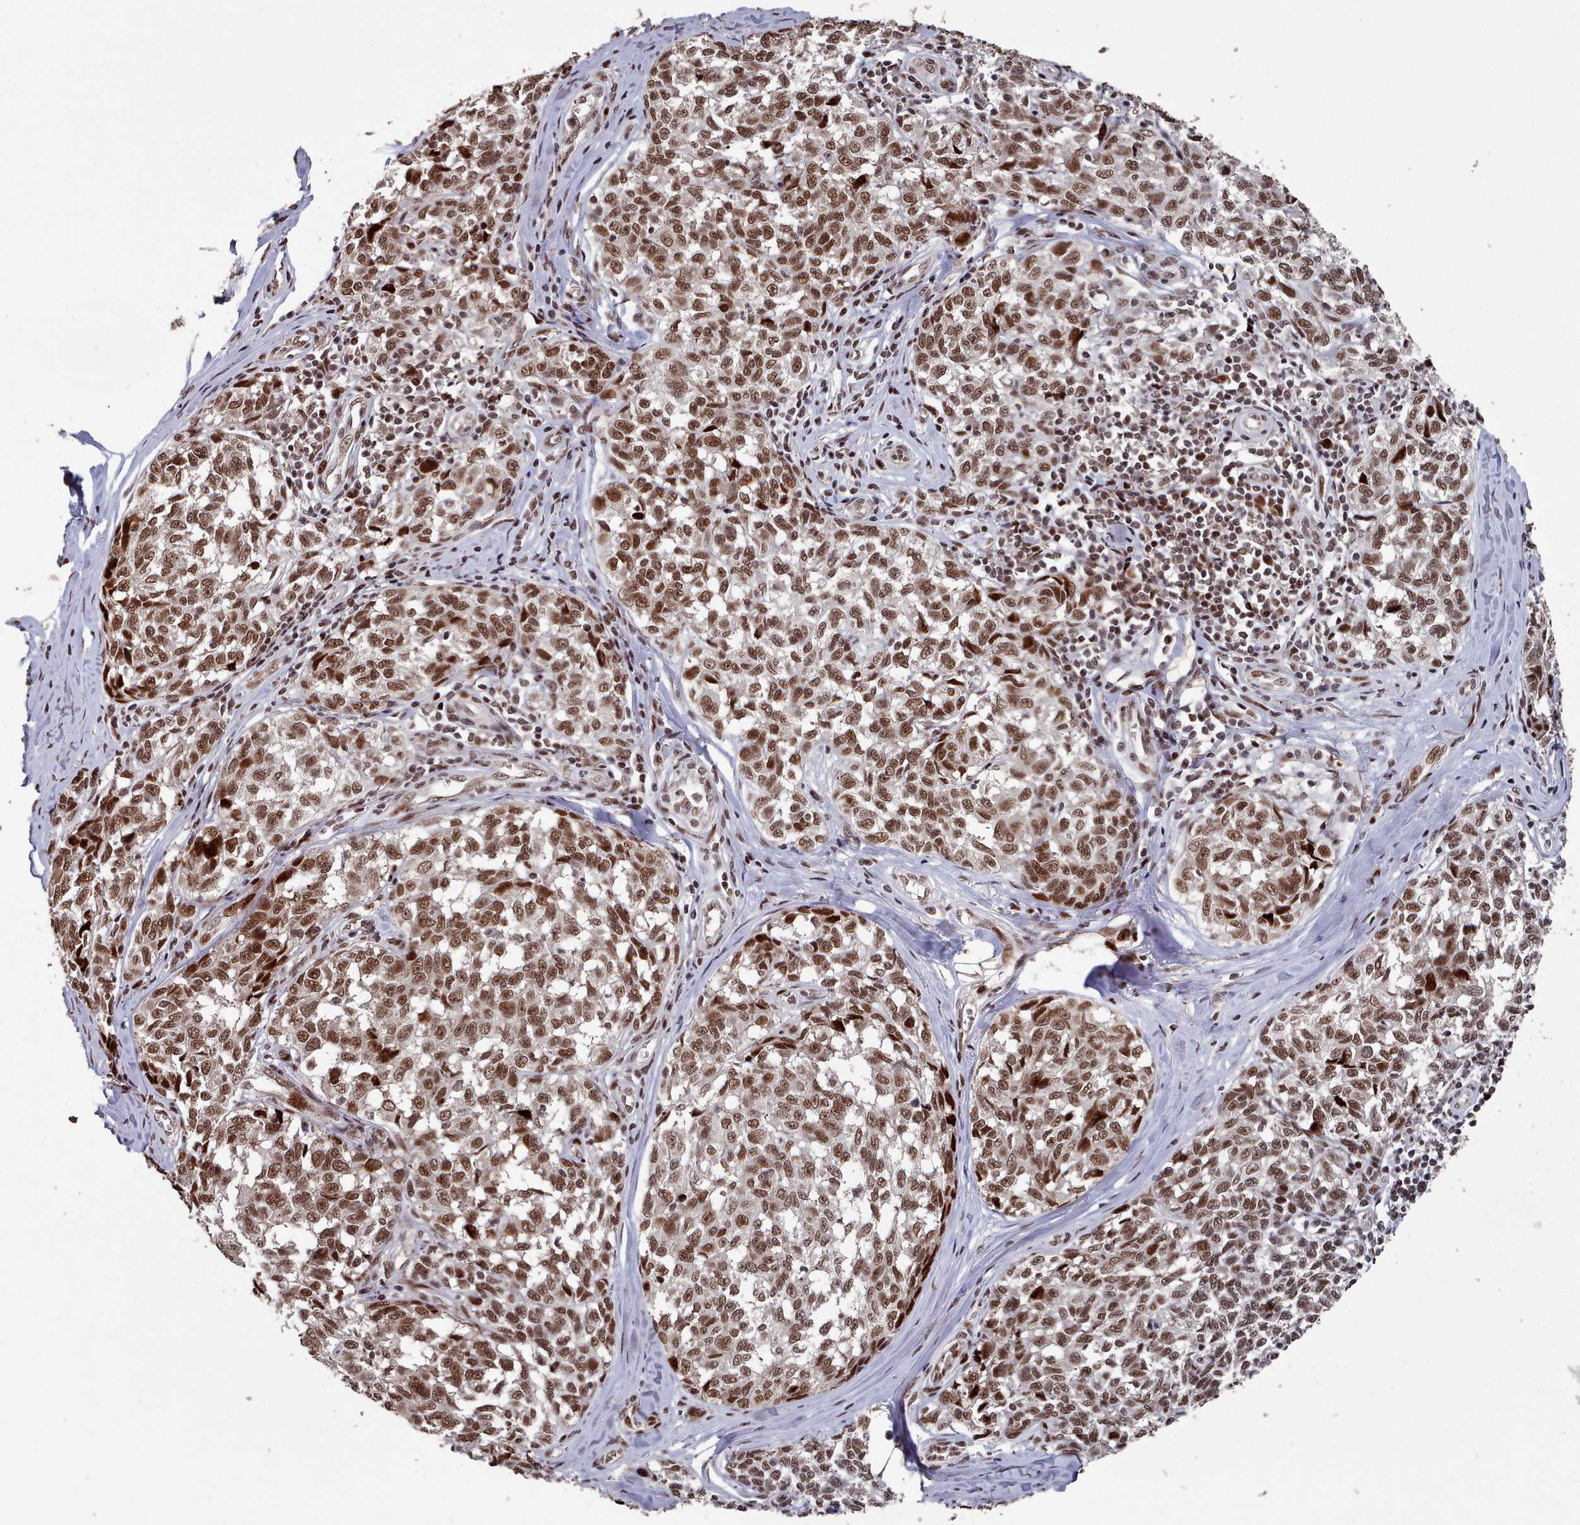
{"staining": {"intensity": "strong", "quantity": ">75%", "location": "nuclear"}, "tissue": "melanoma", "cell_type": "Tumor cells", "image_type": "cancer", "snomed": [{"axis": "morphology", "description": "Normal tissue, NOS"}, {"axis": "morphology", "description": "Malignant melanoma, NOS"}, {"axis": "topography", "description": "Skin"}], "caption": "The image demonstrates immunohistochemical staining of malignant melanoma. There is strong nuclear staining is seen in approximately >75% of tumor cells.", "gene": "PNRC2", "patient": {"sex": "female", "age": 64}}